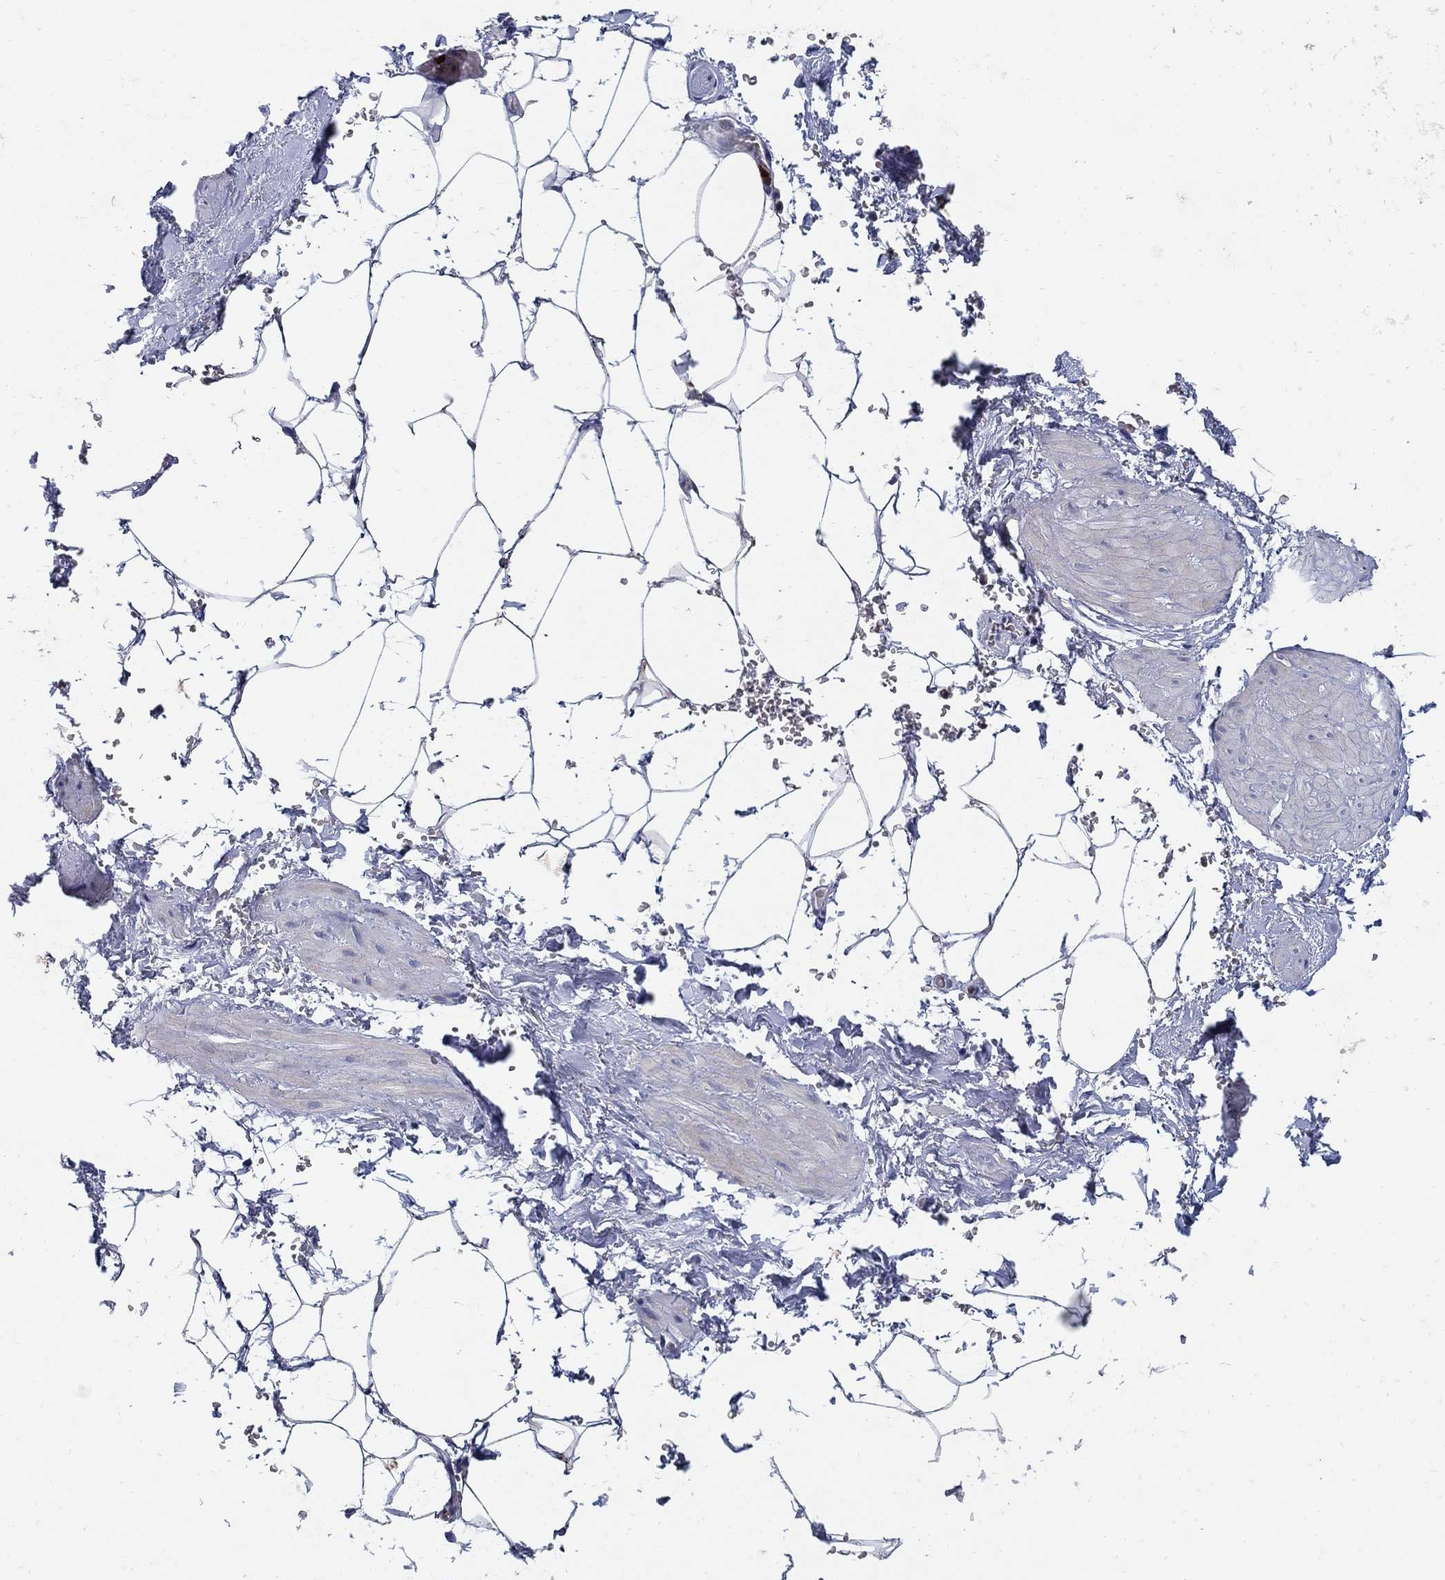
{"staining": {"intensity": "negative", "quantity": "none", "location": "none"}, "tissue": "adipose tissue", "cell_type": "Adipocytes", "image_type": "normal", "snomed": [{"axis": "morphology", "description": "Normal tissue, NOS"}, {"axis": "topography", "description": "Soft tissue"}, {"axis": "topography", "description": "Adipose tissue"}, {"axis": "topography", "description": "Vascular tissue"}, {"axis": "topography", "description": "Peripheral nerve tissue"}], "caption": "Adipocytes are negative for protein expression in unremarkable human adipose tissue.", "gene": "HMX2", "patient": {"sex": "male", "age": 68}}